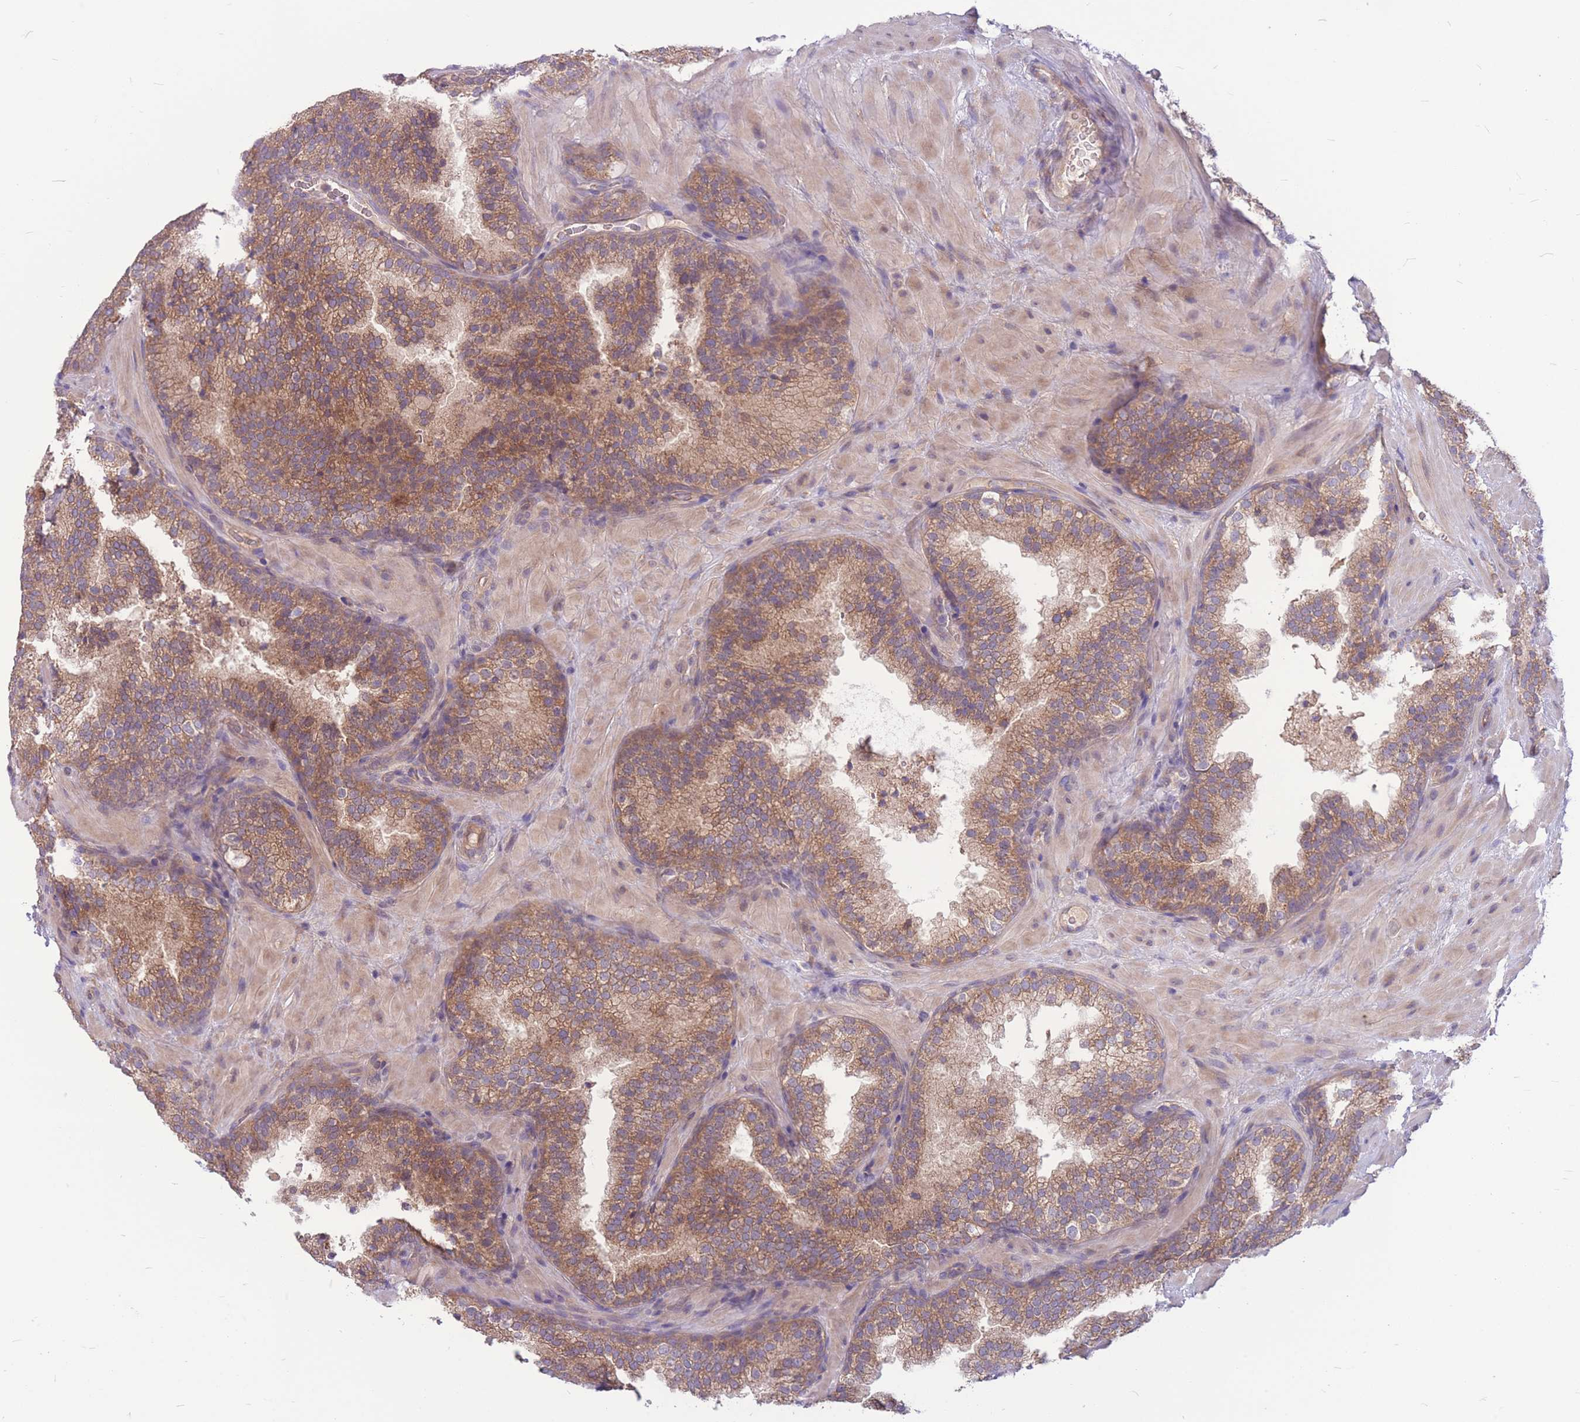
{"staining": {"intensity": "moderate", "quantity": ">75%", "location": "cytoplasmic/membranous"}, "tissue": "prostate cancer", "cell_type": "Tumor cells", "image_type": "cancer", "snomed": [{"axis": "morphology", "description": "Adenocarcinoma, High grade"}, {"axis": "topography", "description": "Prostate"}], "caption": "Protein expression analysis of human prostate adenocarcinoma (high-grade) reveals moderate cytoplasmic/membranous staining in approximately >75% of tumor cells. Using DAB (brown) and hematoxylin (blue) stains, captured at high magnification using brightfield microscopy.", "gene": "GMNN", "patient": {"sex": "male", "age": 56}}